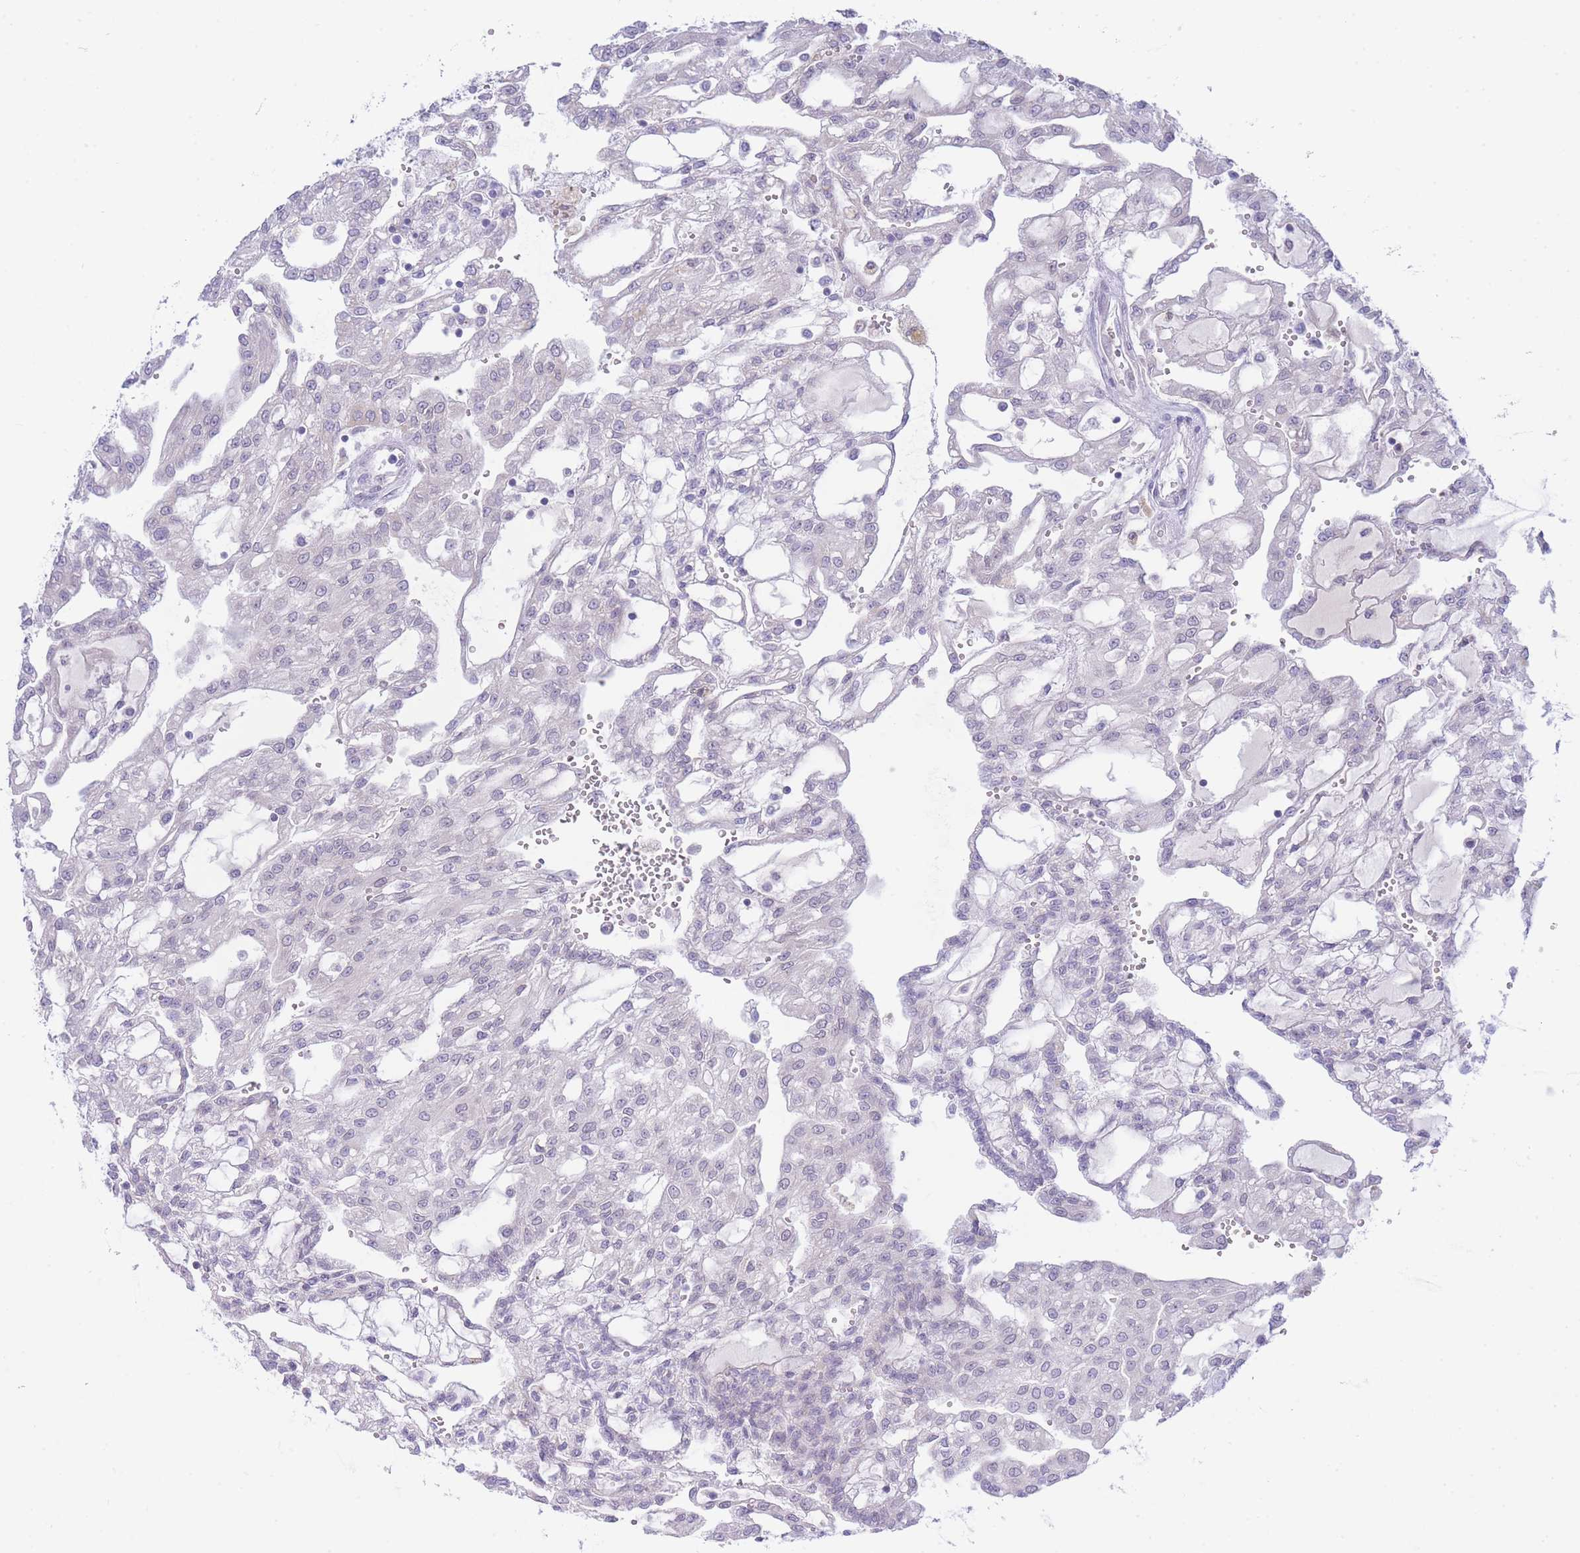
{"staining": {"intensity": "negative", "quantity": "none", "location": "none"}, "tissue": "renal cancer", "cell_type": "Tumor cells", "image_type": "cancer", "snomed": [{"axis": "morphology", "description": "Adenocarcinoma, NOS"}, {"axis": "topography", "description": "Kidney"}], "caption": "High power microscopy photomicrograph of an immunohistochemistry histopathology image of renal adenocarcinoma, revealing no significant expression in tumor cells.", "gene": "NANP", "patient": {"sex": "male", "age": 63}}